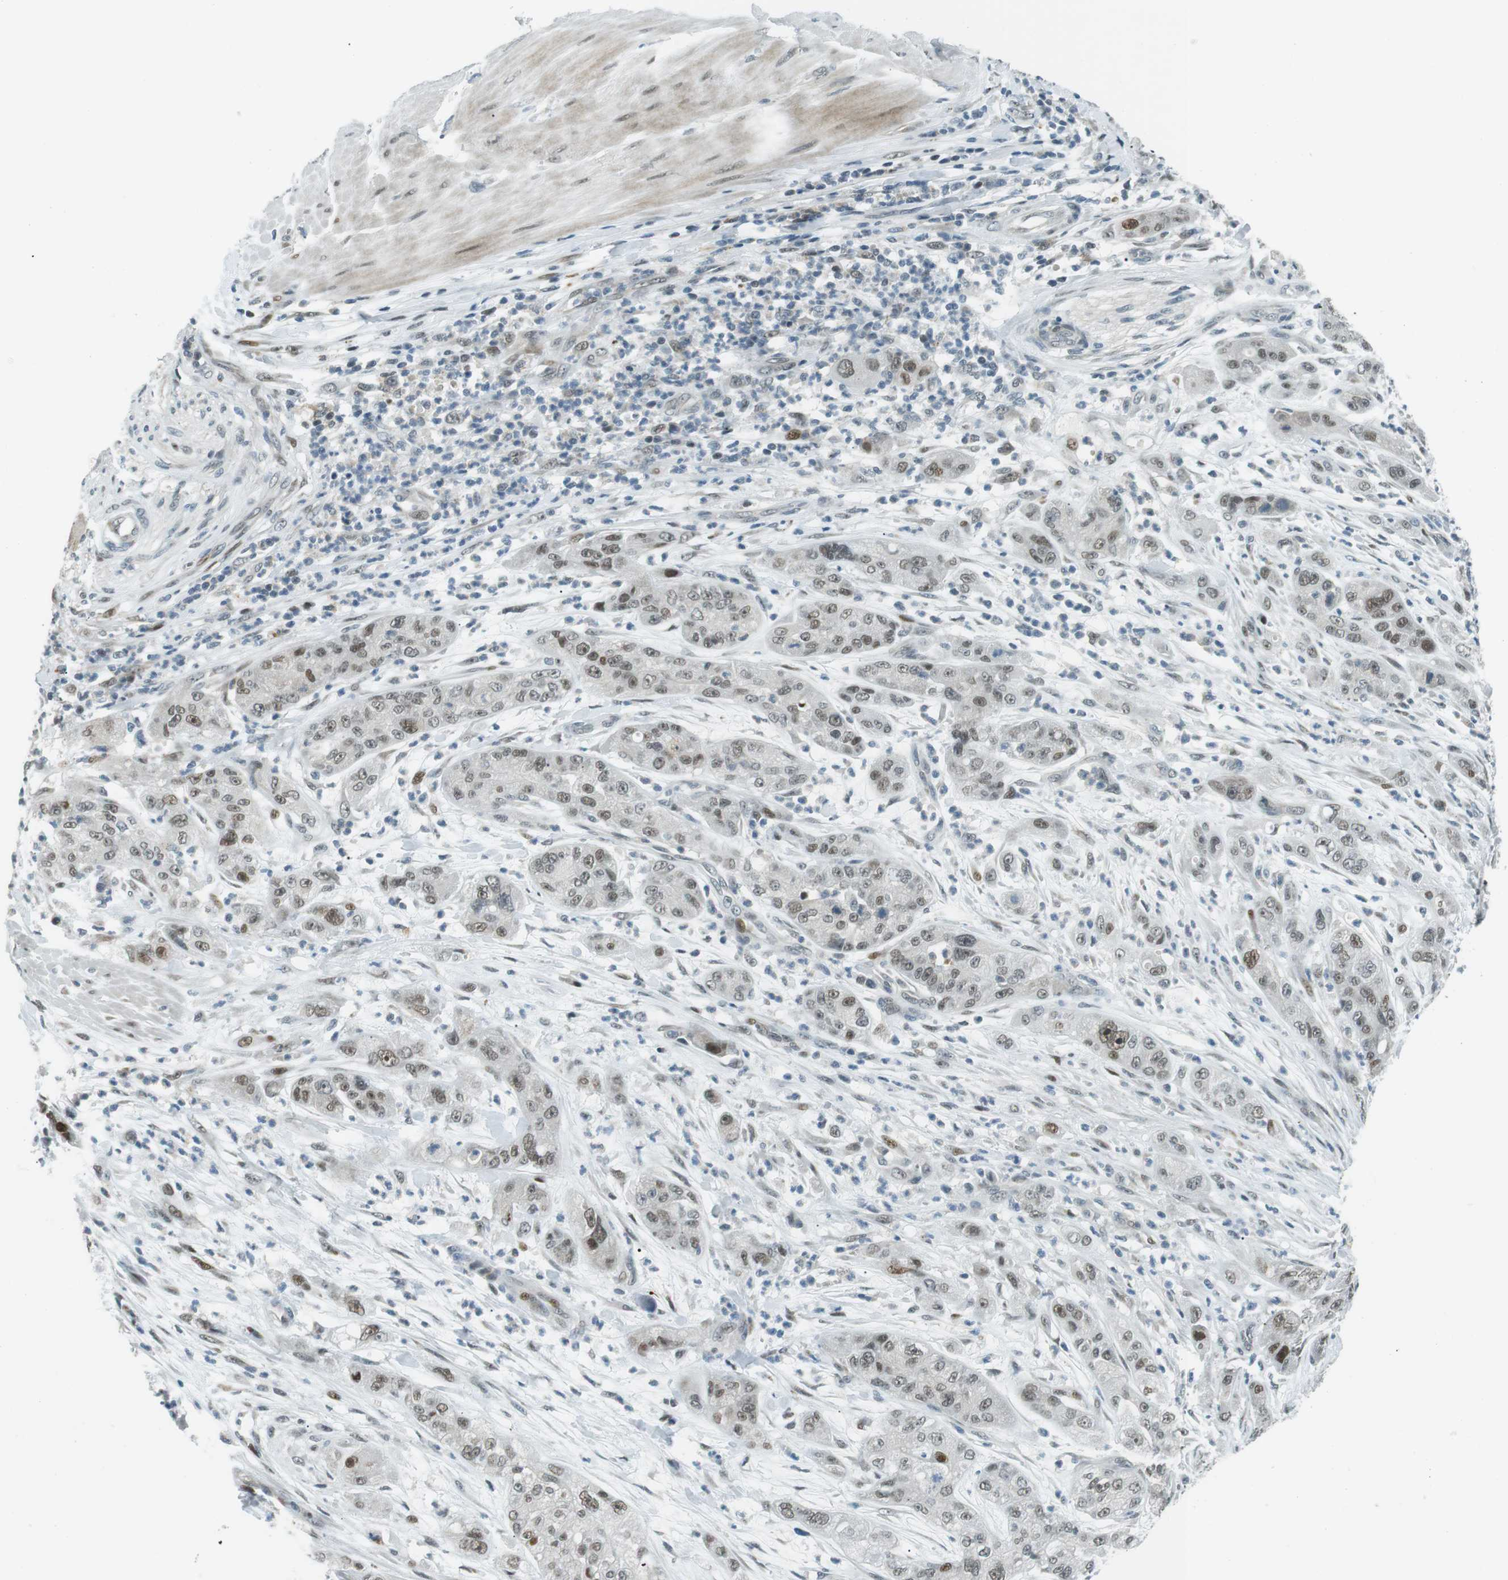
{"staining": {"intensity": "weak", "quantity": ">75%", "location": "nuclear"}, "tissue": "pancreatic cancer", "cell_type": "Tumor cells", "image_type": "cancer", "snomed": [{"axis": "morphology", "description": "Adenocarcinoma, NOS"}, {"axis": "topography", "description": "Pancreas"}], "caption": "Tumor cells show low levels of weak nuclear positivity in approximately >75% of cells in pancreatic cancer (adenocarcinoma).", "gene": "PJA1", "patient": {"sex": "female", "age": 78}}